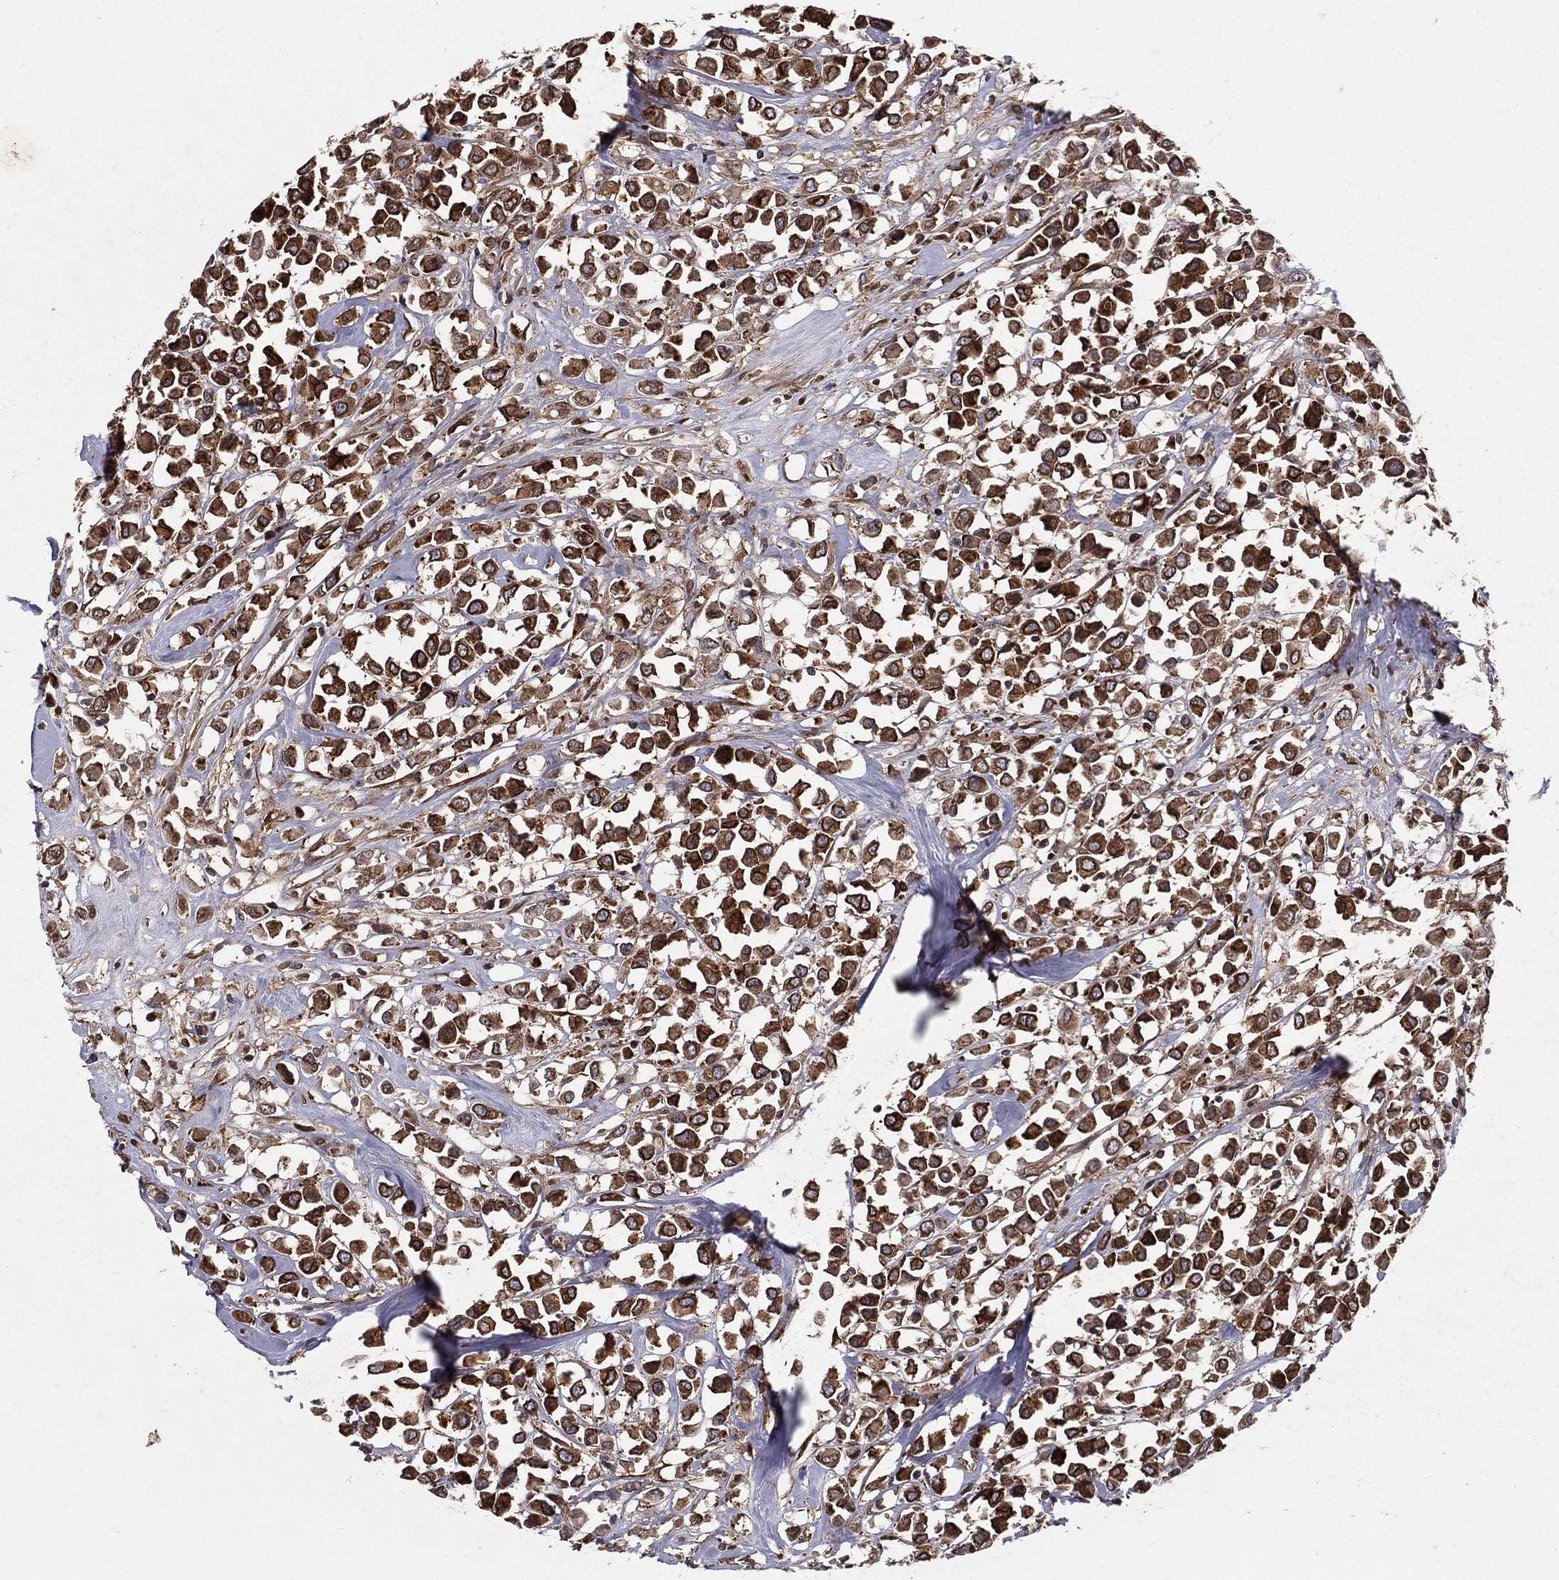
{"staining": {"intensity": "strong", "quantity": ">75%", "location": "cytoplasmic/membranous"}, "tissue": "breast cancer", "cell_type": "Tumor cells", "image_type": "cancer", "snomed": [{"axis": "morphology", "description": "Duct carcinoma"}, {"axis": "topography", "description": "Breast"}], "caption": "Protein analysis of intraductal carcinoma (breast) tissue displays strong cytoplasmic/membranous expression in about >75% of tumor cells.", "gene": "CERS2", "patient": {"sex": "female", "age": 61}}